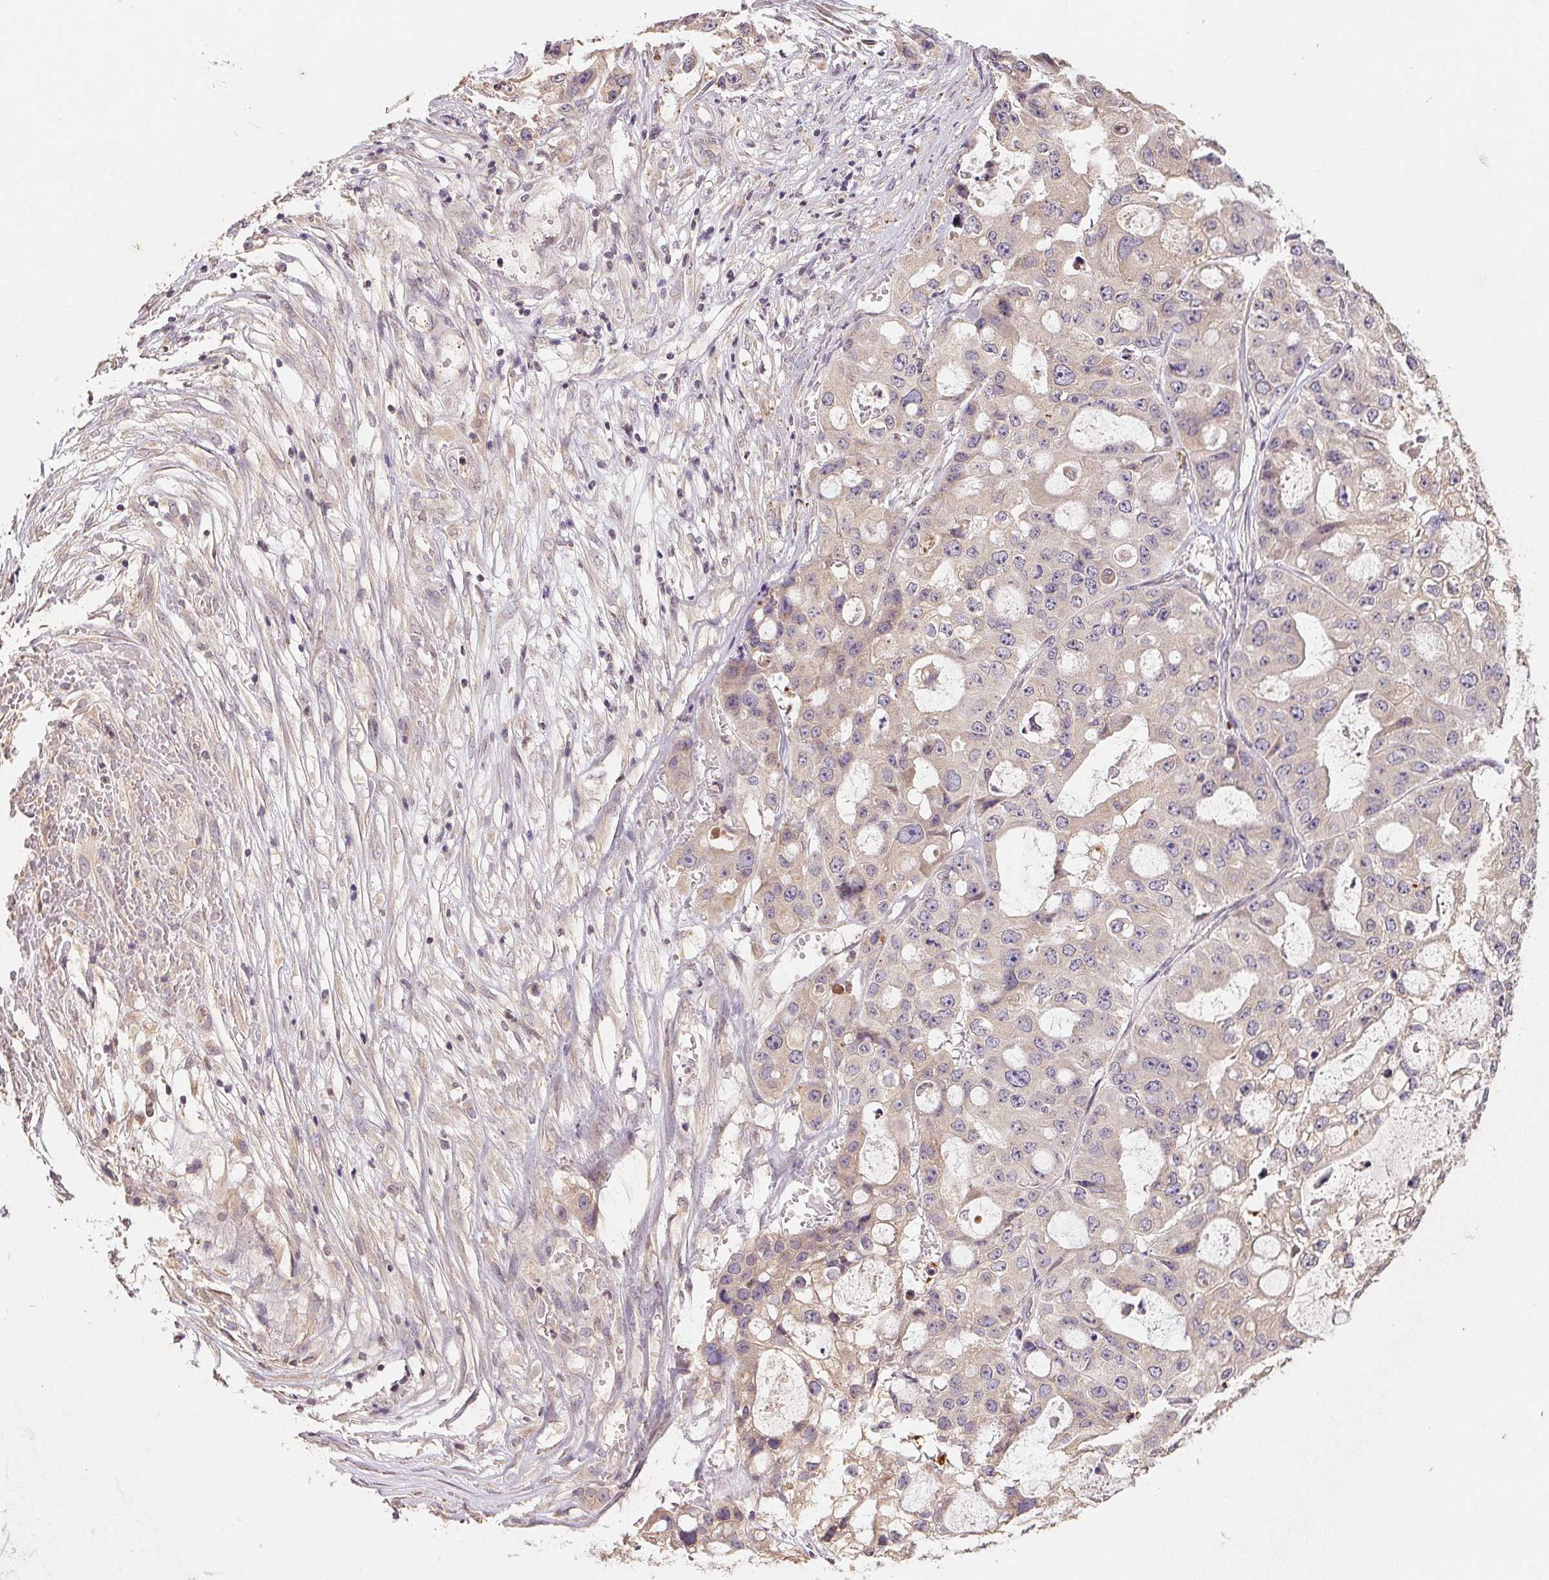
{"staining": {"intensity": "weak", "quantity": "<25%", "location": "cytoplasmic/membranous"}, "tissue": "ovarian cancer", "cell_type": "Tumor cells", "image_type": "cancer", "snomed": [{"axis": "morphology", "description": "Cystadenocarcinoma, serous, NOS"}, {"axis": "topography", "description": "Ovary"}], "caption": "IHC micrograph of human ovarian cancer (serous cystadenocarcinoma) stained for a protein (brown), which reveals no positivity in tumor cells.", "gene": "CDIPT", "patient": {"sex": "female", "age": 56}}